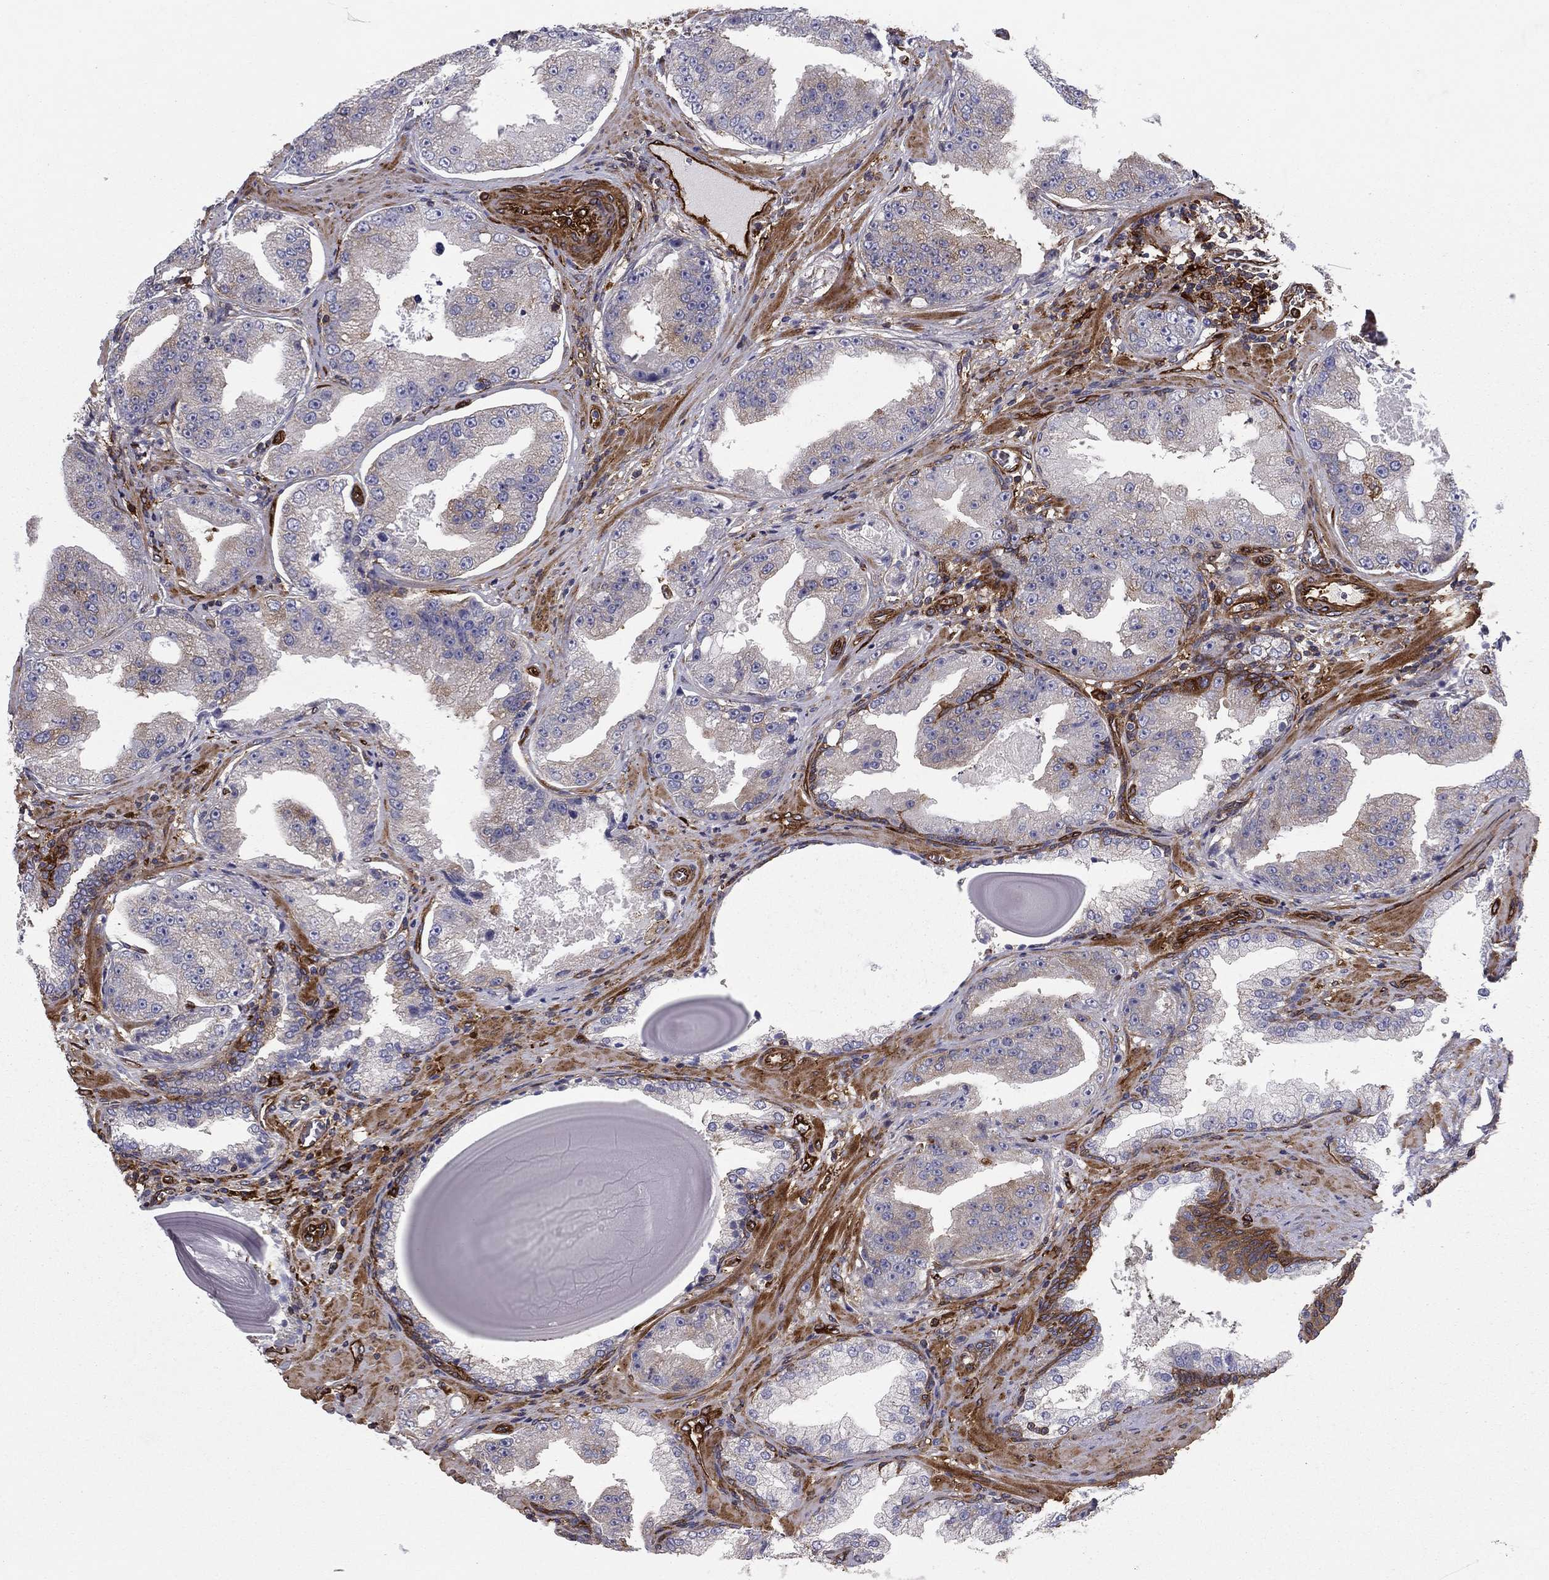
{"staining": {"intensity": "negative", "quantity": "none", "location": "none"}, "tissue": "prostate cancer", "cell_type": "Tumor cells", "image_type": "cancer", "snomed": [{"axis": "morphology", "description": "Adenocarcinoma, Low grade"}, {"axis": "topography", "description": "Prostate"}], "caption": "Immunohistochemistry (IHC) of human prostate cancer (adenocarcinoma (low-grade)) reveals no staining in tumor cells.", "gene": "EHBP1L1", "patient": {"sex": "male", "age": 62}}